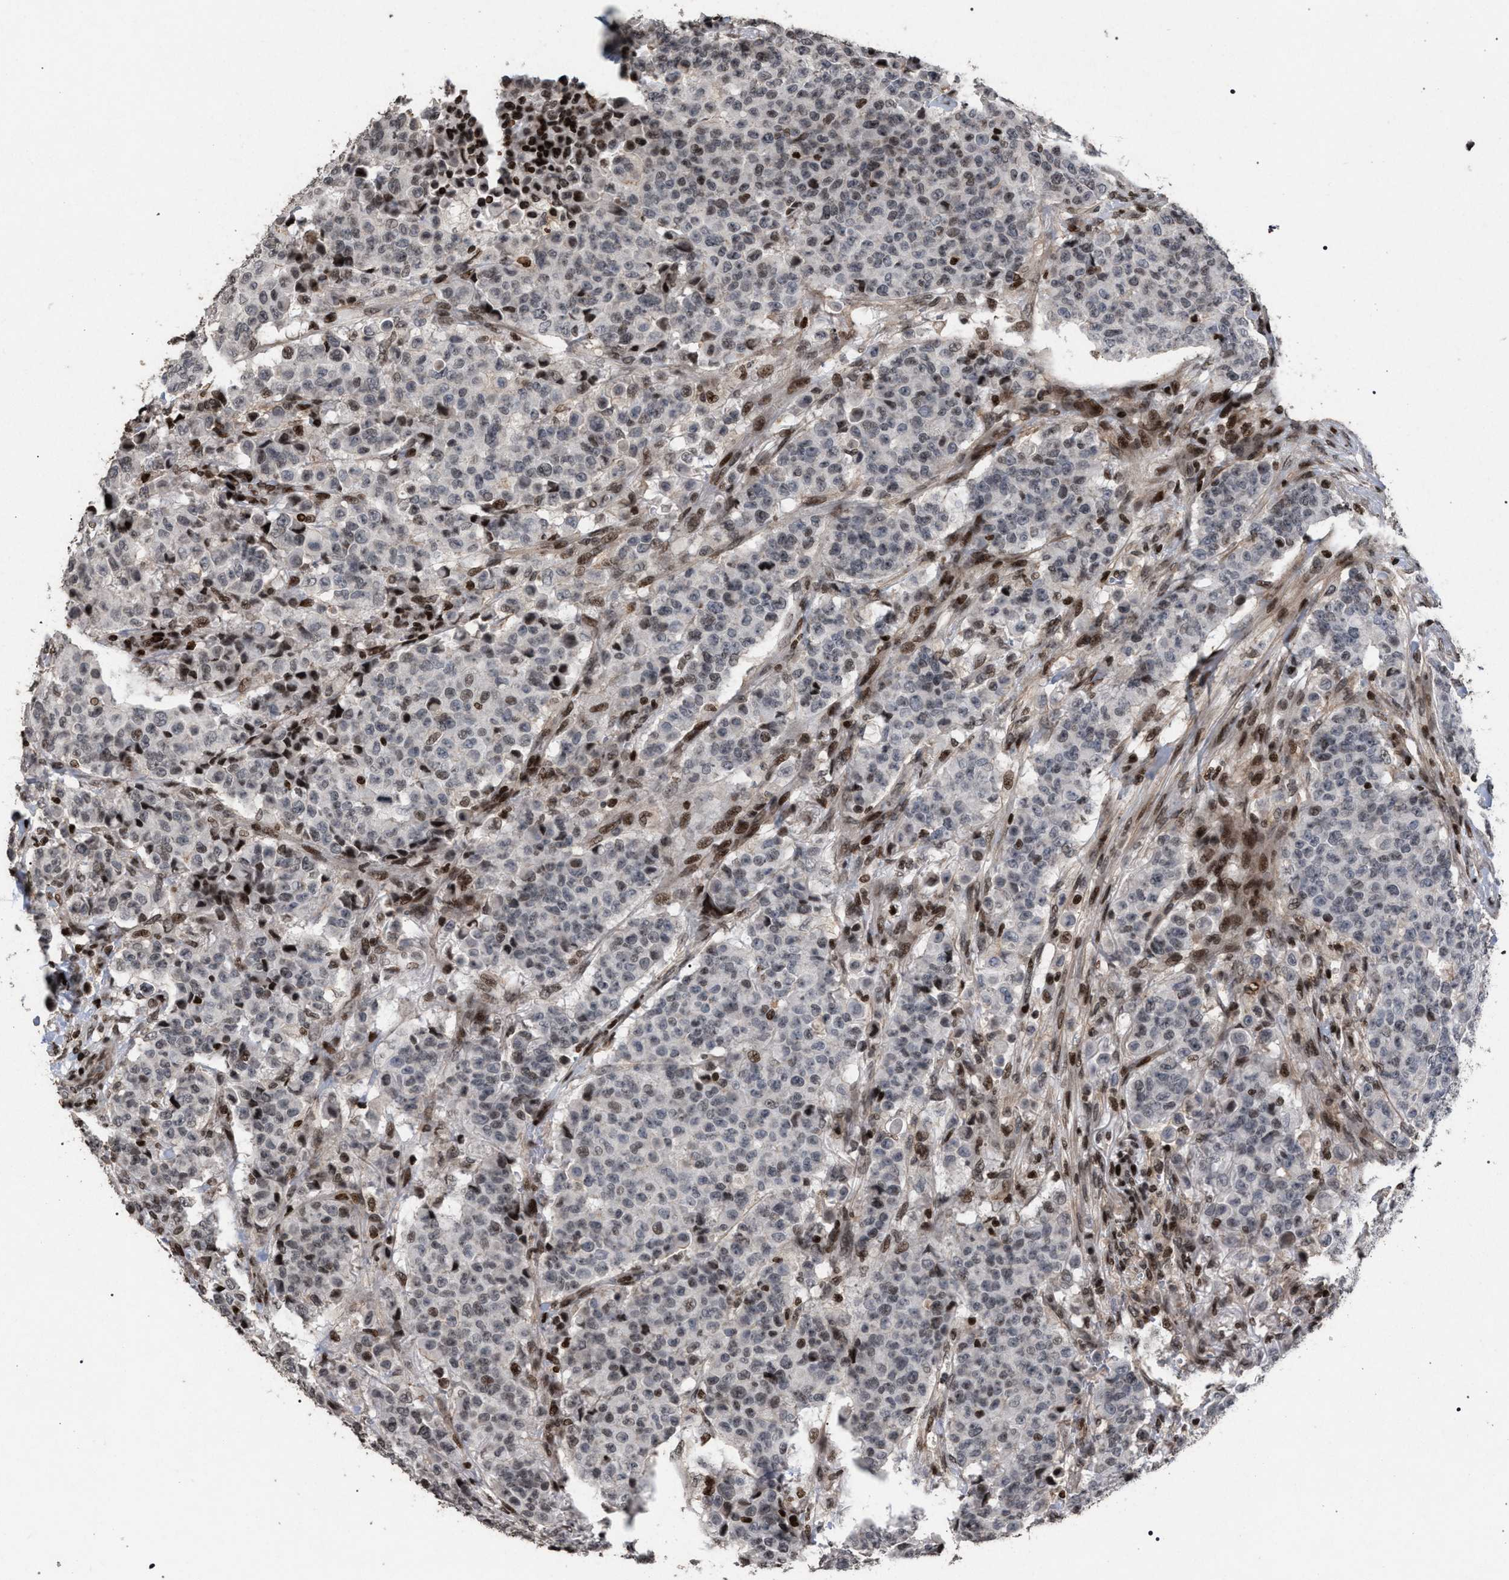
{"staining": {"intensity": "weak", "quantity": "<25%", "location": "nuclear"}, "tissue": "breast cancer", "cell_type": "Tumor cells", "image_type": "cancer", "snomed": [{"axis": "morphology", "description": "Duct carcinoma"}, {"axis": "topography", "description": "Breast"}], "caption": "This is an immunohistochemistry image of human invasive ductal carcinoma (breast). There is no expression in tumor cells.", "gene": "FOXD3", "patient": {"sex": "female", "age": 40}}